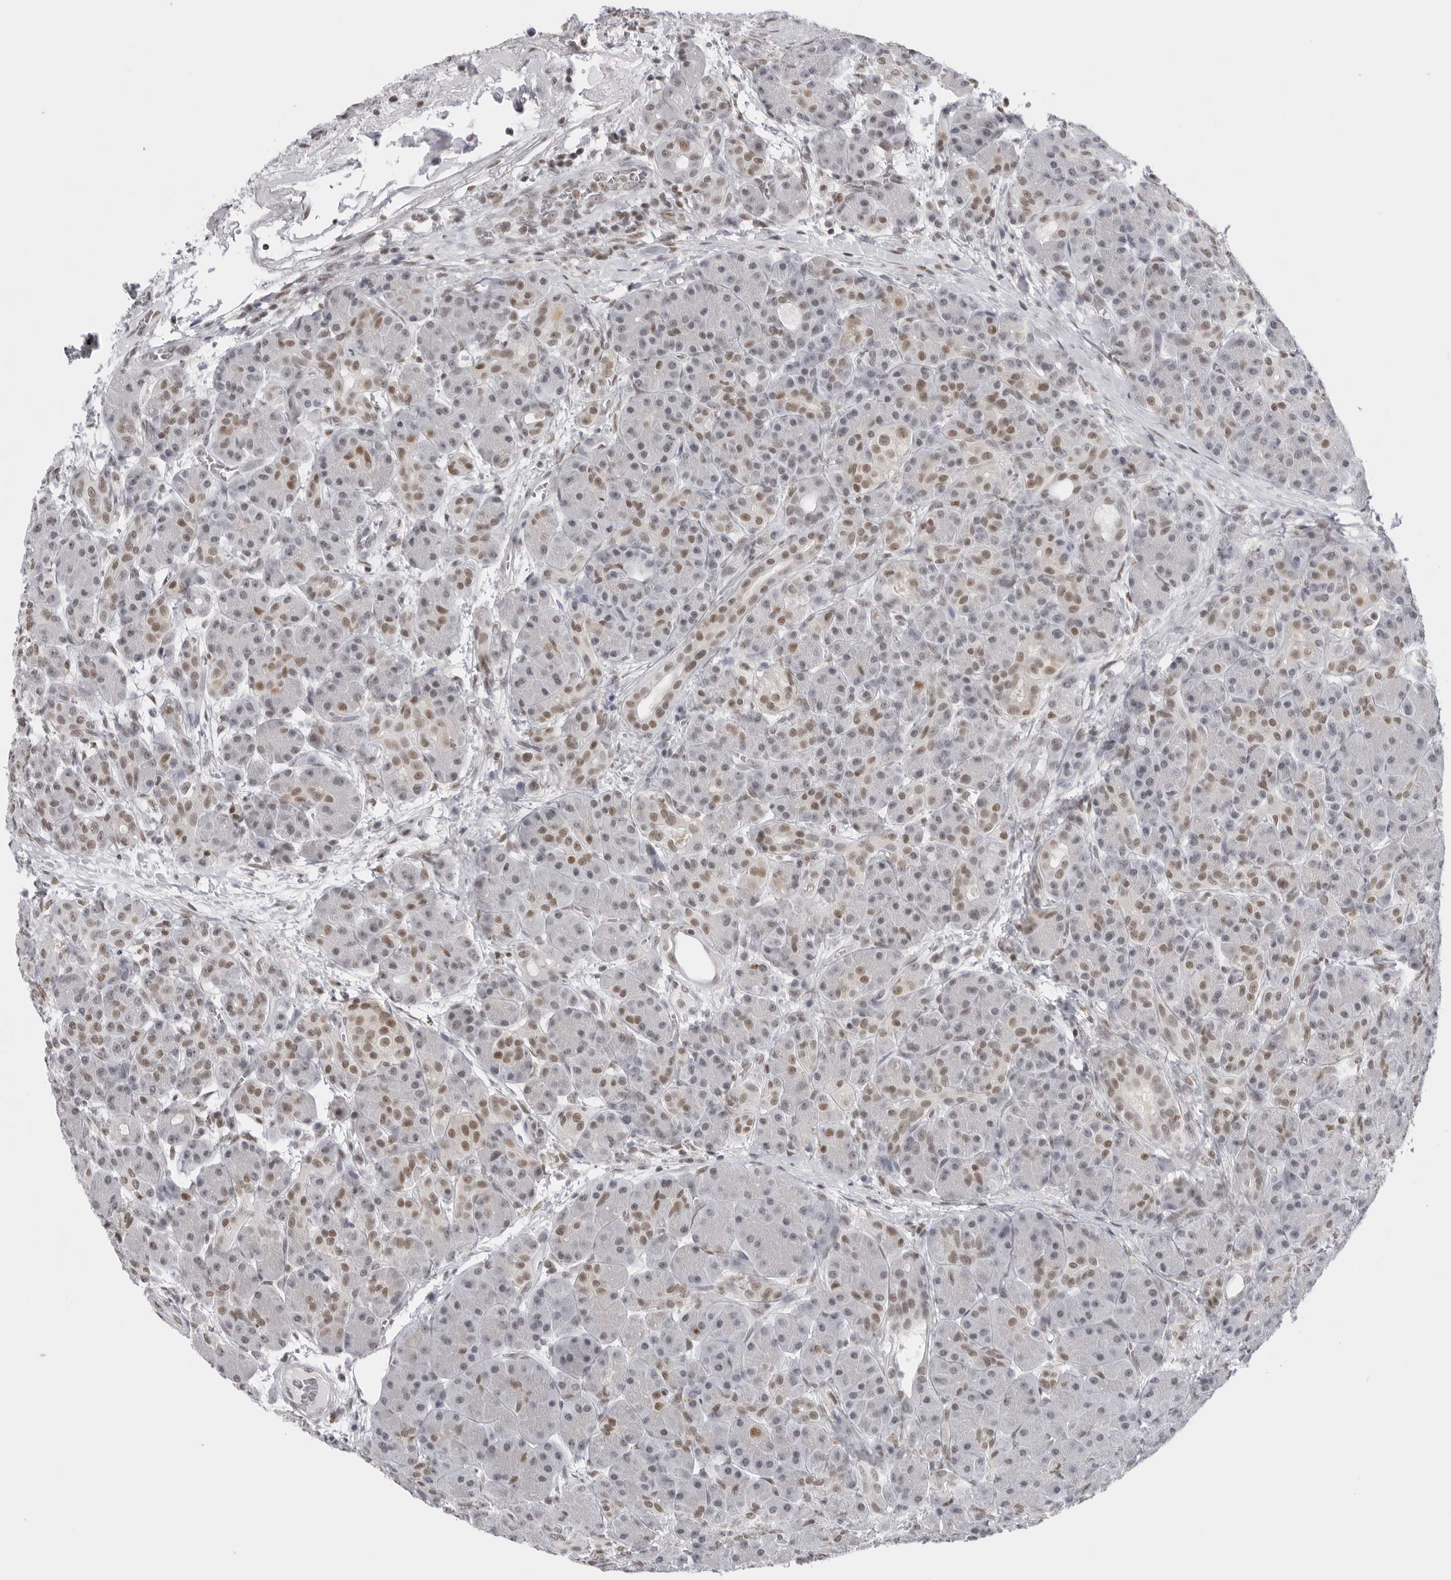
{"staining": {"intensity": "moderate", "quantity": "25%-75%", "location": "nuclear"}, "tissue": "pancreas", "cell_type": "Exocrine glandular cells", "image_type": "normal", "snomed": [{"axis": "morphology", "description": "Normal tissue, NOS"}, {"axis": "topography", "description": "Pancreas"}], "caption": "Immunohistochemical staining of normal pancreas exhibits 25%-75% levels of moderate nuclear protein positivity in approximately 25%-75% of exocrine glandular cells.", "gene": "RPA2", "patient": {"sex": "male", "age": 63}}